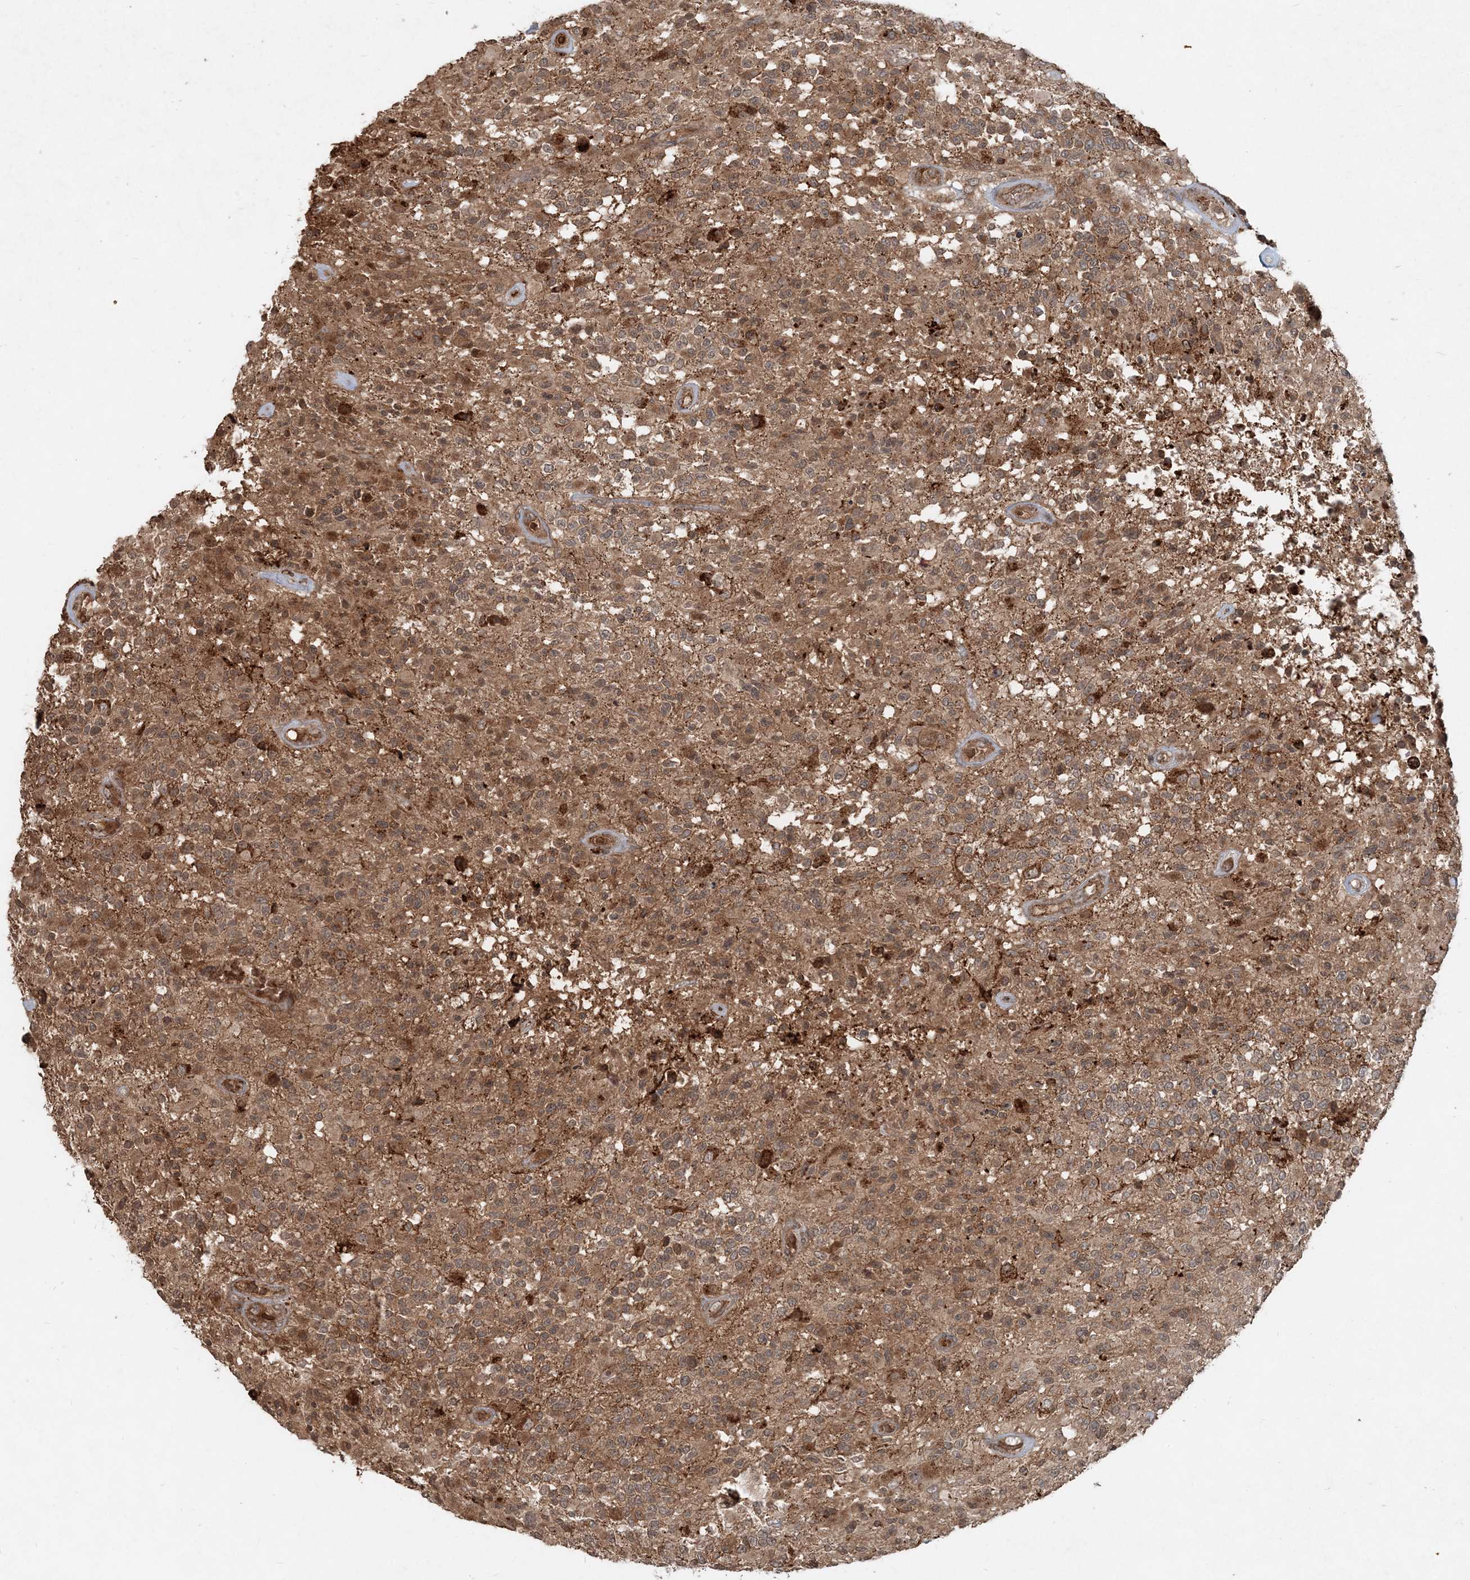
{"staining": {"intensity": "moderate", "quantity": ">75%", "location": "cytoplasmic/membranous"}, "tissue": "glioma", "cell_type": "Tumor cells", "image_type": "cancer", "snomed": [{"axis": "morphology", "description": "Glioma, malignant, High grade"}, {"axis": "morphology", "description": "Glioblastoma, NOS"}, {"axis": "topography", "description": "Brain"}], "caption": "IHC photomicrograph of neoplastic tissue: human glioblastoma stained using immunohistochemistry (IHC) shows medium levels of moderate protein expression localized specifically in the cytoplasmic/membranous of tumor cells, appearing as a cytoplasmic/membranous brown color.", "gene": "NARS1", "patient": {"sex": "male", "age": 60}}